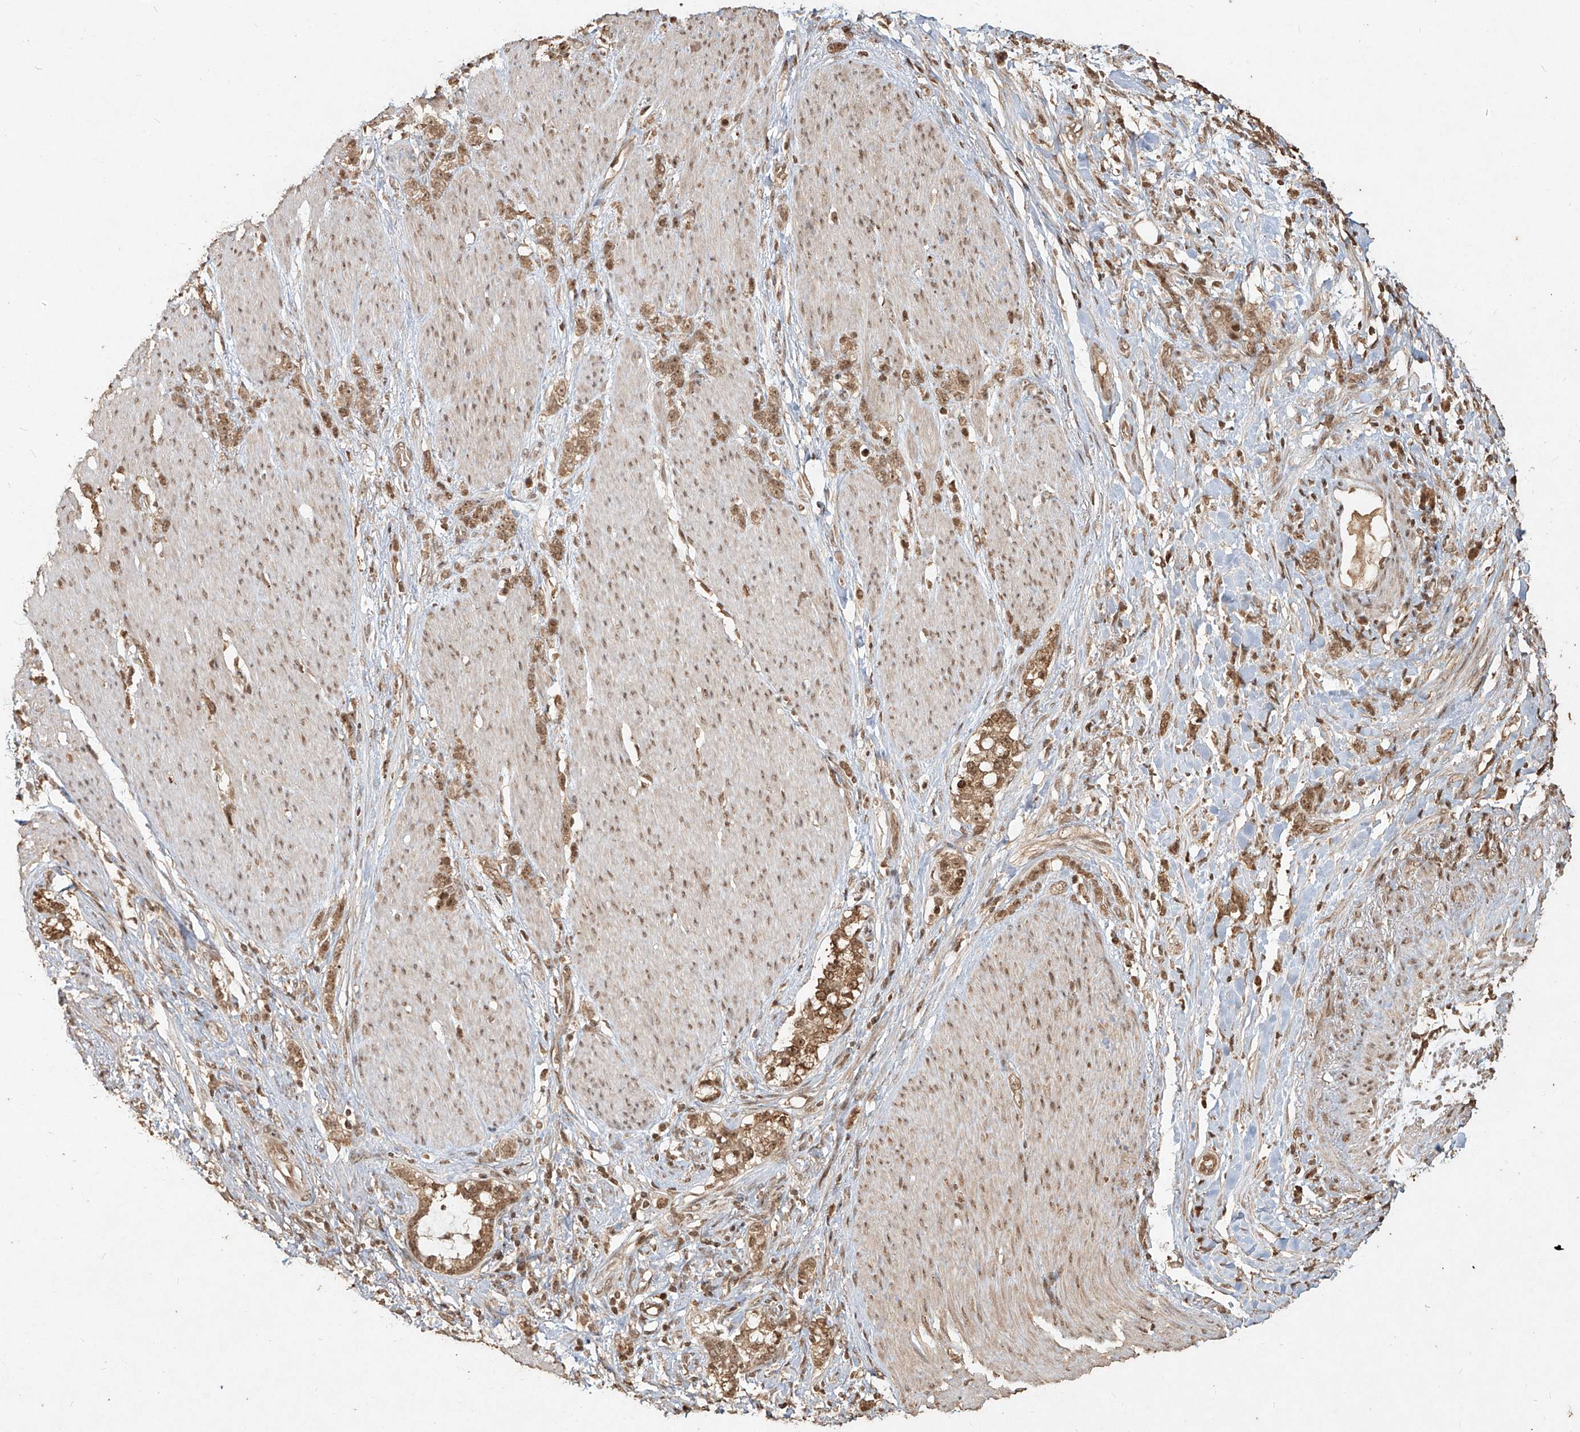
{"staining": {"intensity": "moderate", "quantity": ">75%", "location": "cytoplasmic/membranous,nuclear"}, "tissue": "stomach cancer", "cell_type": "Tumor cells", "image_type": "cancer", "snomed": [{"axis": "morphology", "description": "Adenocarcinoma, NOS"}, {"axis": "topography", "description": "Stomach, lower"}], "caption": "Immunohistochemical staining of human stomach adenocarcinoma shows medium levels of moderate cytoplasmic/membranous and nuclear expression in approximately >75% of tumor cells.", "gene": "UBE2K", "patient": {"sex": "male", "age": 88}}